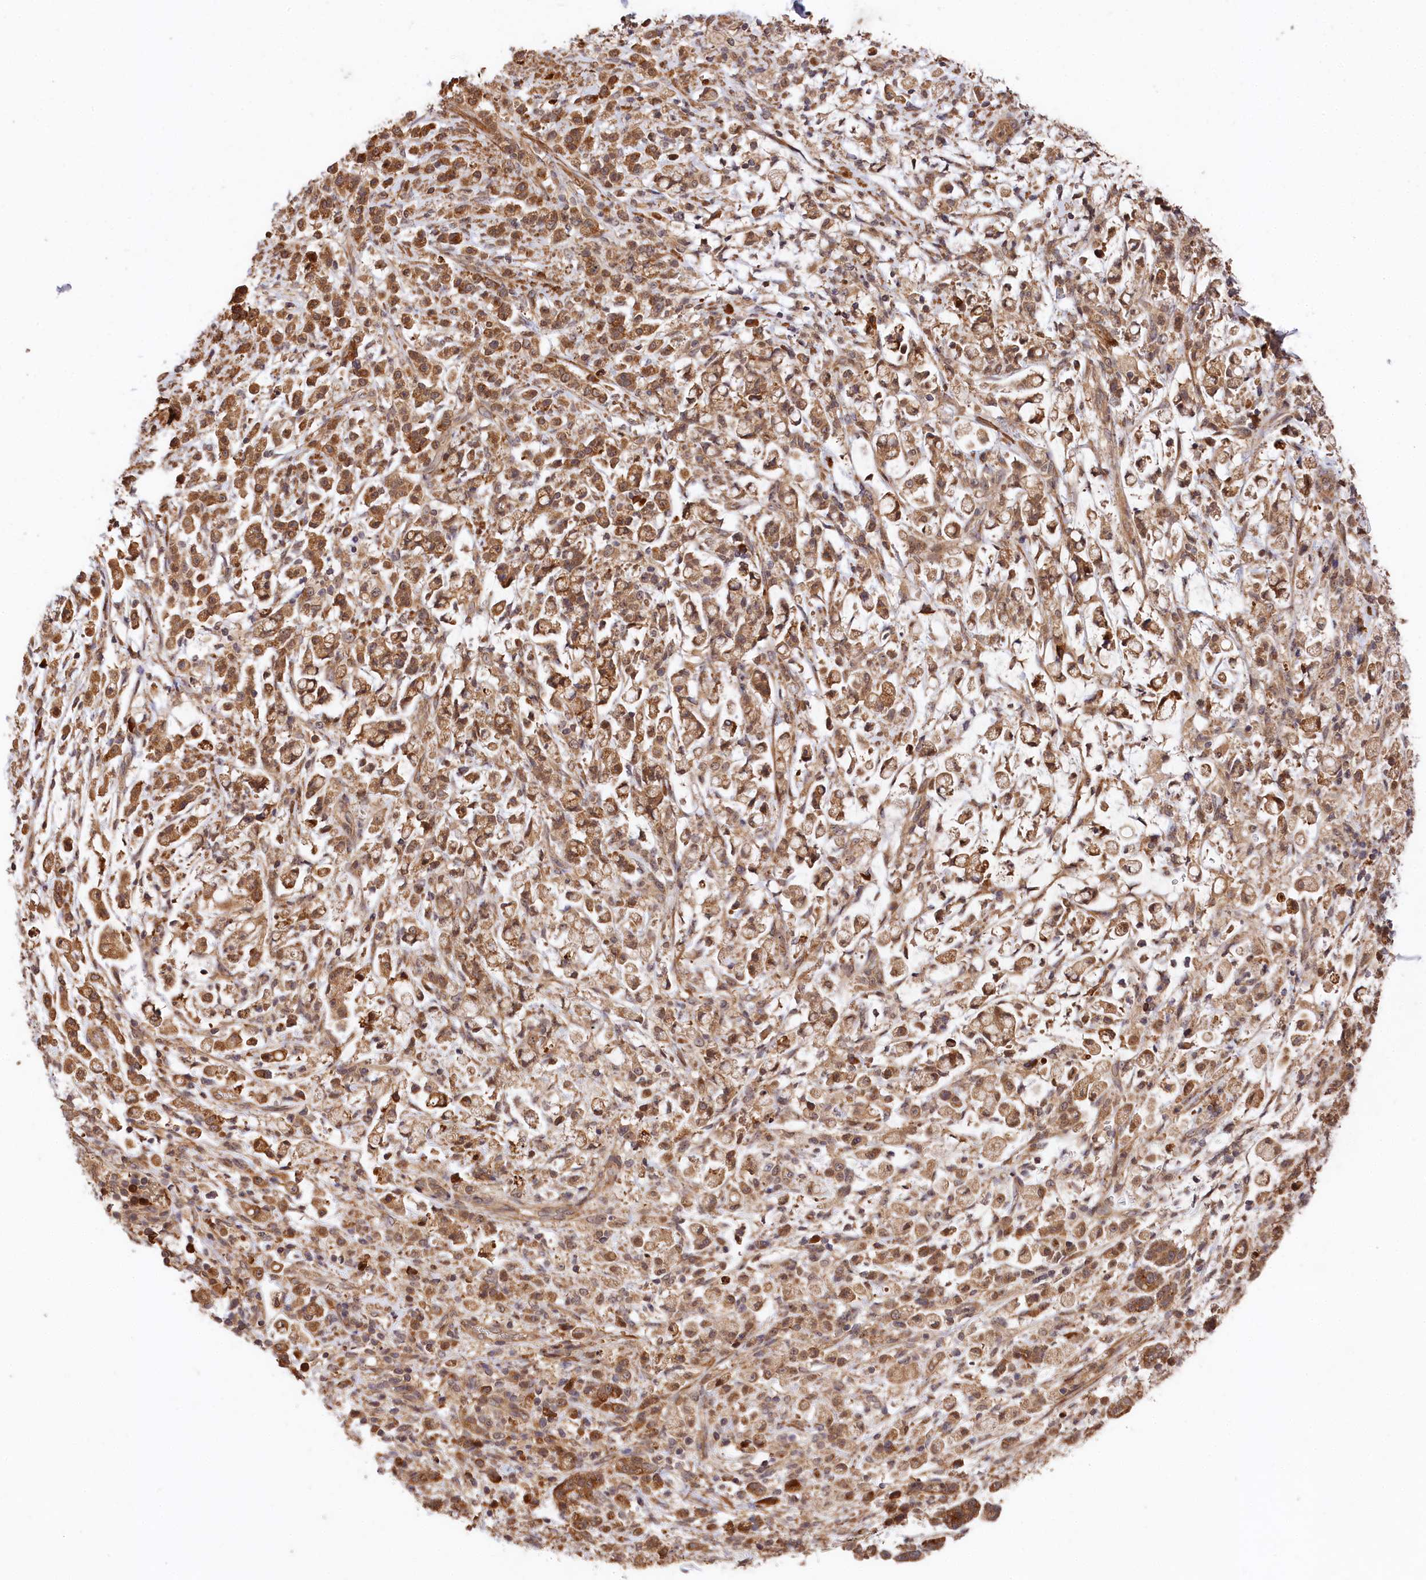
{"staining": {"intensity": "moderate", "quantity": ">75%", "location": "cytoplasmic/membranous"}, "tissue": "stomach cancer", "cell_type": "Tumor cells", "image_type": "cancer", "snomed": [{"axis": "morphology", "description": "Adenocarcinoma, NOS"}, {"axis": "topography", "description": "Stomach"}], "caption": "A high-resolution micrograph shows immunohistochemistry (IHC) staining of adenocarcinoma (stomach), which exhibits moderate cytoplasmic/membranous positivity in approximately >75% of tumor cells.", "gene": "MCF2L2", "patient": {"sex": "female", "age": 60}}